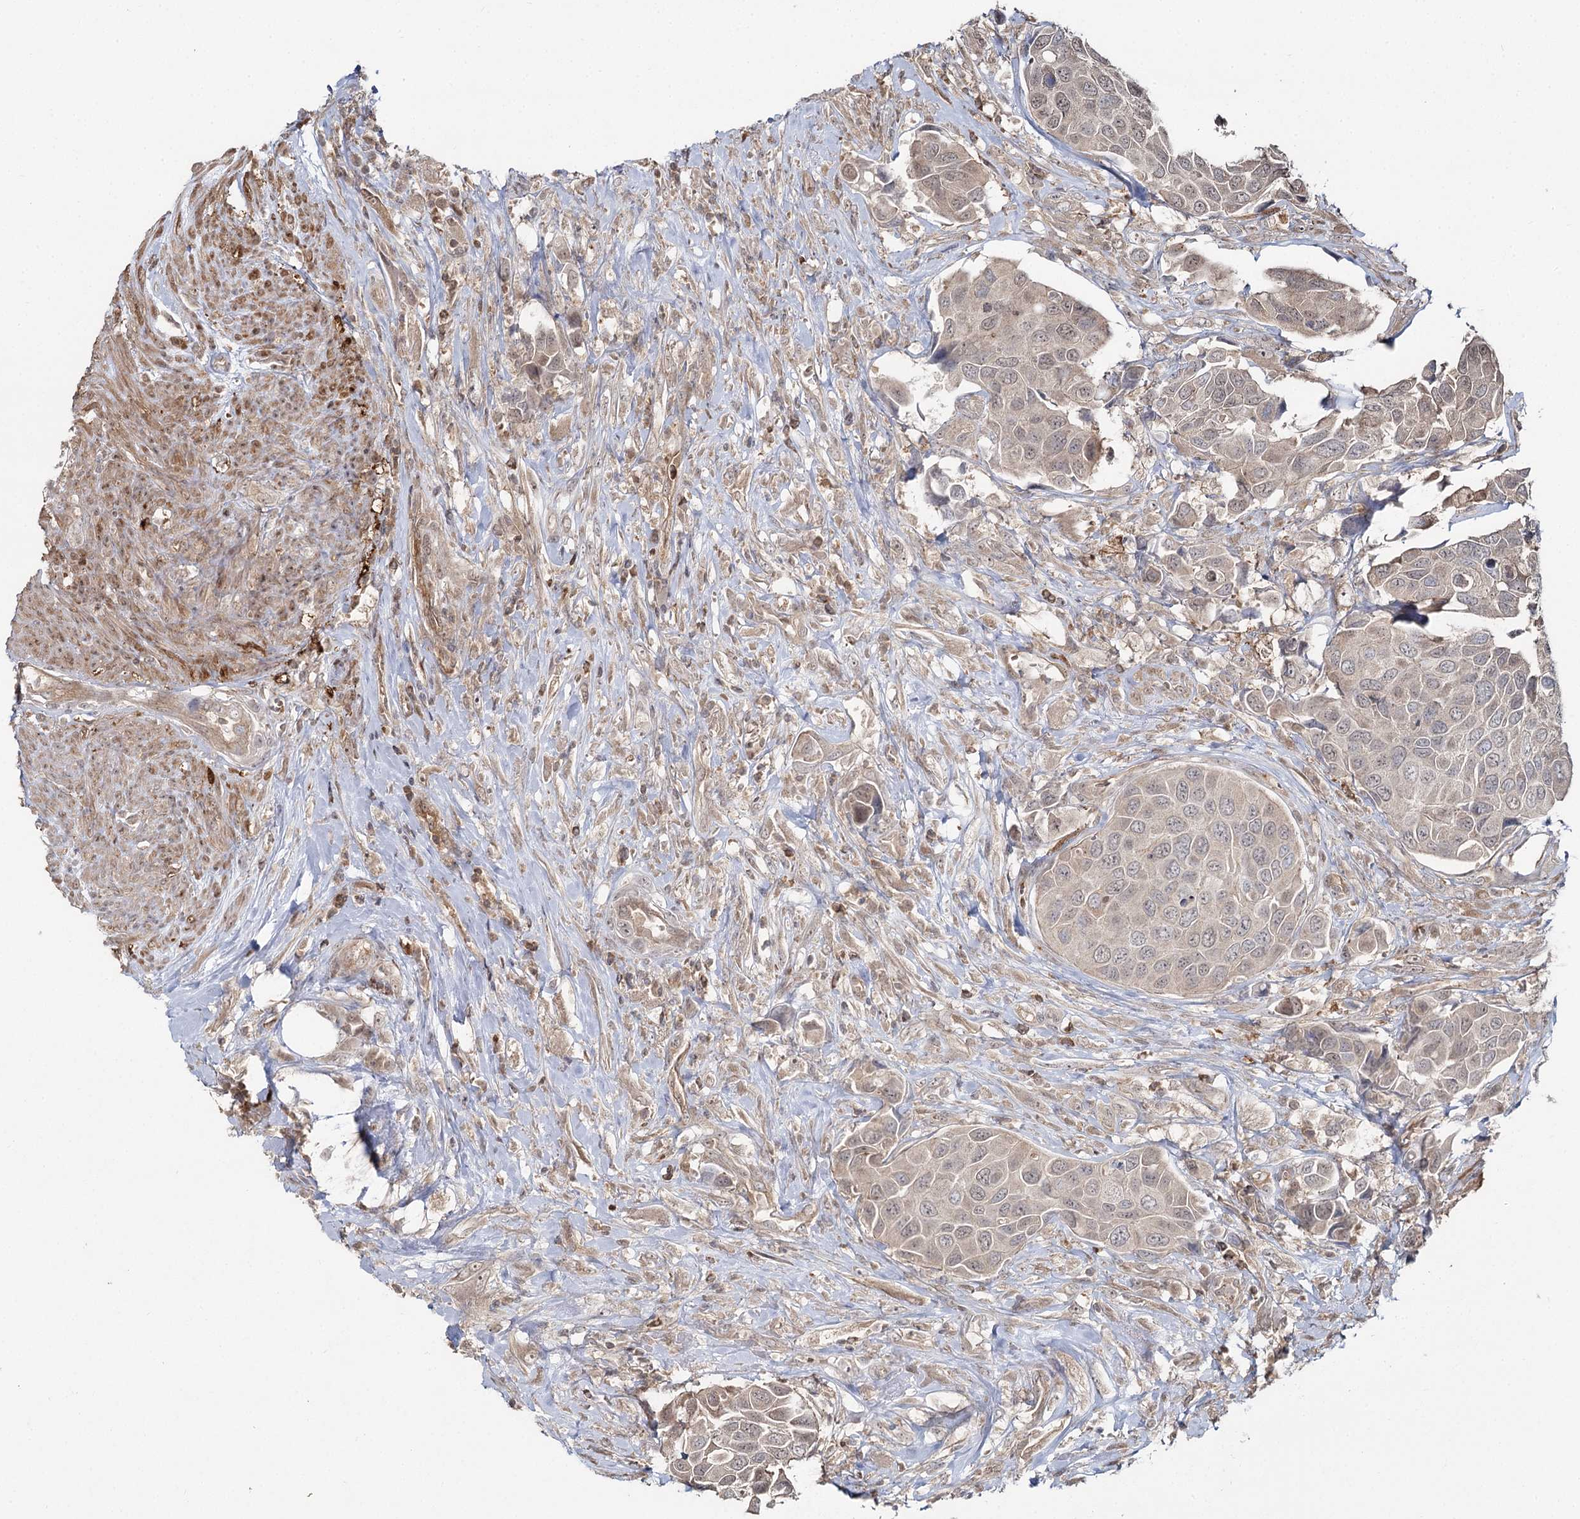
{"staining": {"intensity": "weak", "quantity": "<25%", "location": "nuclear"}, "tissue": "urothelial cancer", "cell_type": "Tumor cells", "image_type": "cancer", "snomed": [{"axis": "morphology", "description": "Urothelial carcinoma, High grade"}, {"axis": "topography", "description": "Urinary bladder"}], "caption": "Immunohistochemistry (IHC) image of human urothelial cancer stained for a protein (brown), which exhibits no positivity in tumor cells.", "gene": "WDR44", "patient": {"sex": "male", "age": 74}}